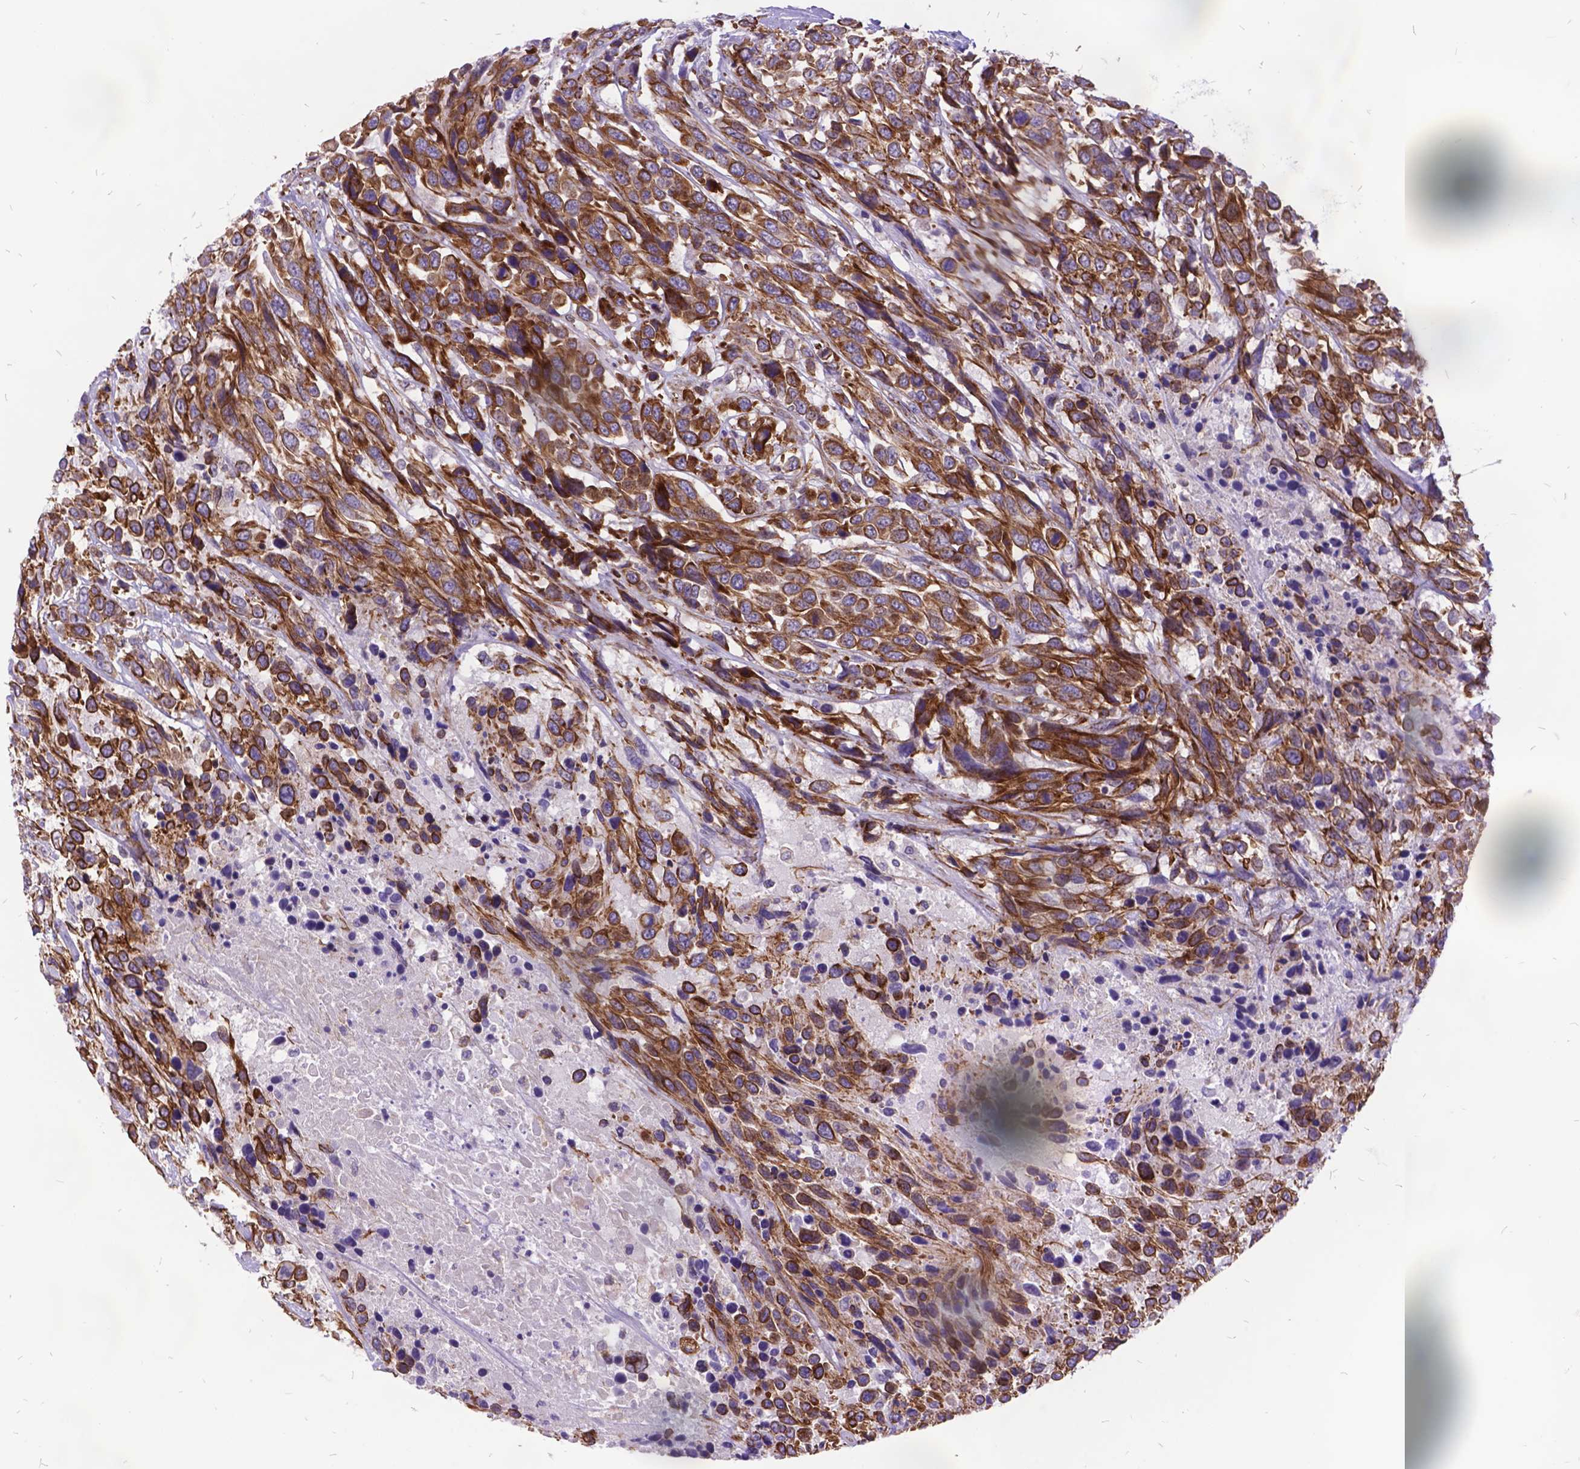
{"staining": {"intensity": "moderate", "quantity": ">75%", "location": "cytoplasmic/membranous"}, "tissue": "urothelial cancer", "cell_type": "Tumor cells", "image_type": "cancer", "snomed": [{"axis": "morphology", "description": "Urothelial carcinoma, High grade"}, {"axis": "topography", "description": "Urinary bladder"}], "caption": "Moderate cytoplasmic/membranous protein positivity is seen in approximately >75% of tumor cells in high-grade urothelial carcinoma.", "gene": "GRB7", "patient": {"sex": "female", "age": 70}}